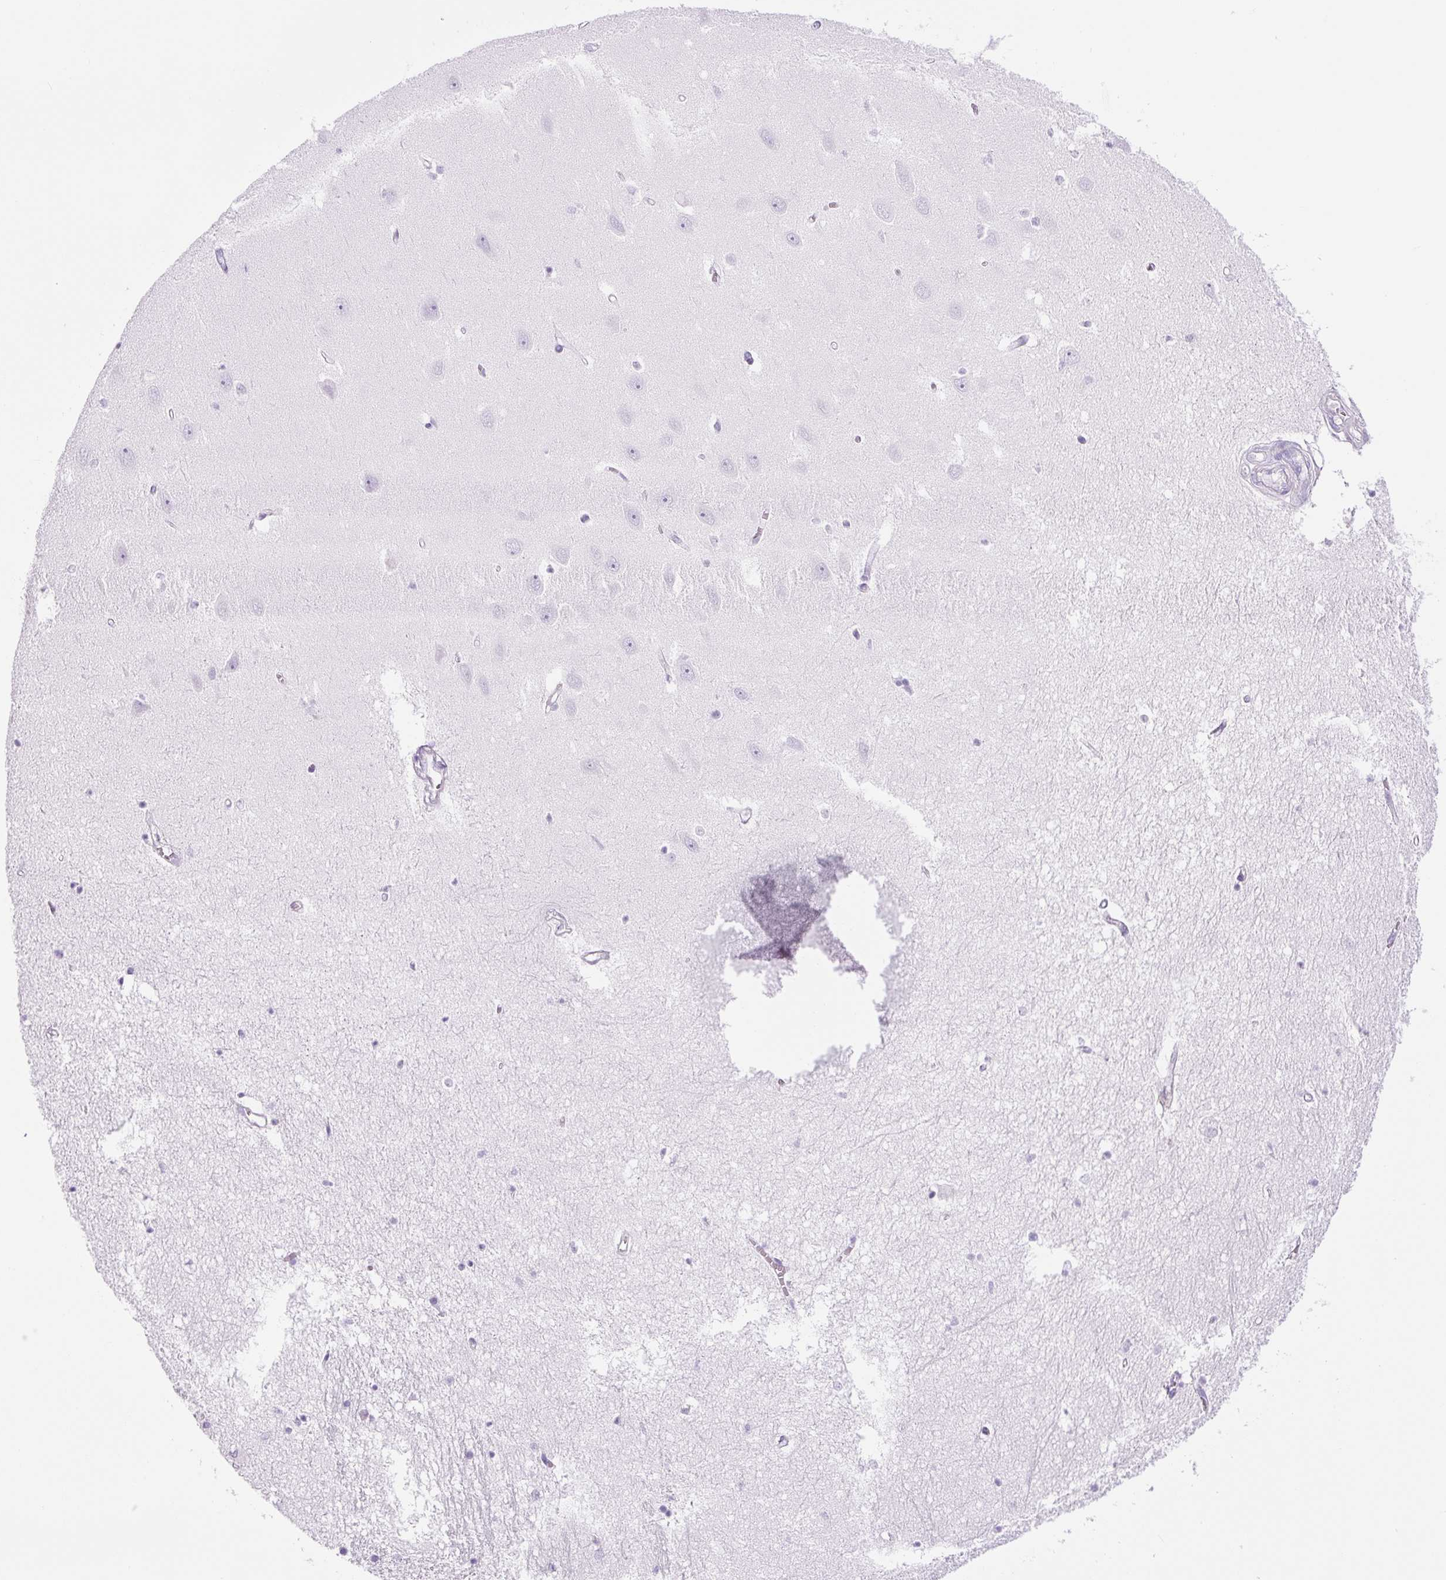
{"staining": {"intensity": "negative", "quantity": "none", "location": "none"}, "tissue": "hippocampus", "cell_type": "Glial cells", "image_type": "normal", "snomed": [{"axis": "morphology", "description": "Normal tissue, NOS"}, {"axis": "topography", "description": "Hippocampus"}], "caption": "The histopathology image exhibits no significant expression in glial cells of hippocampus.", "gene": "RSPO4", "patient": {"sex": "female", "age": 64}}